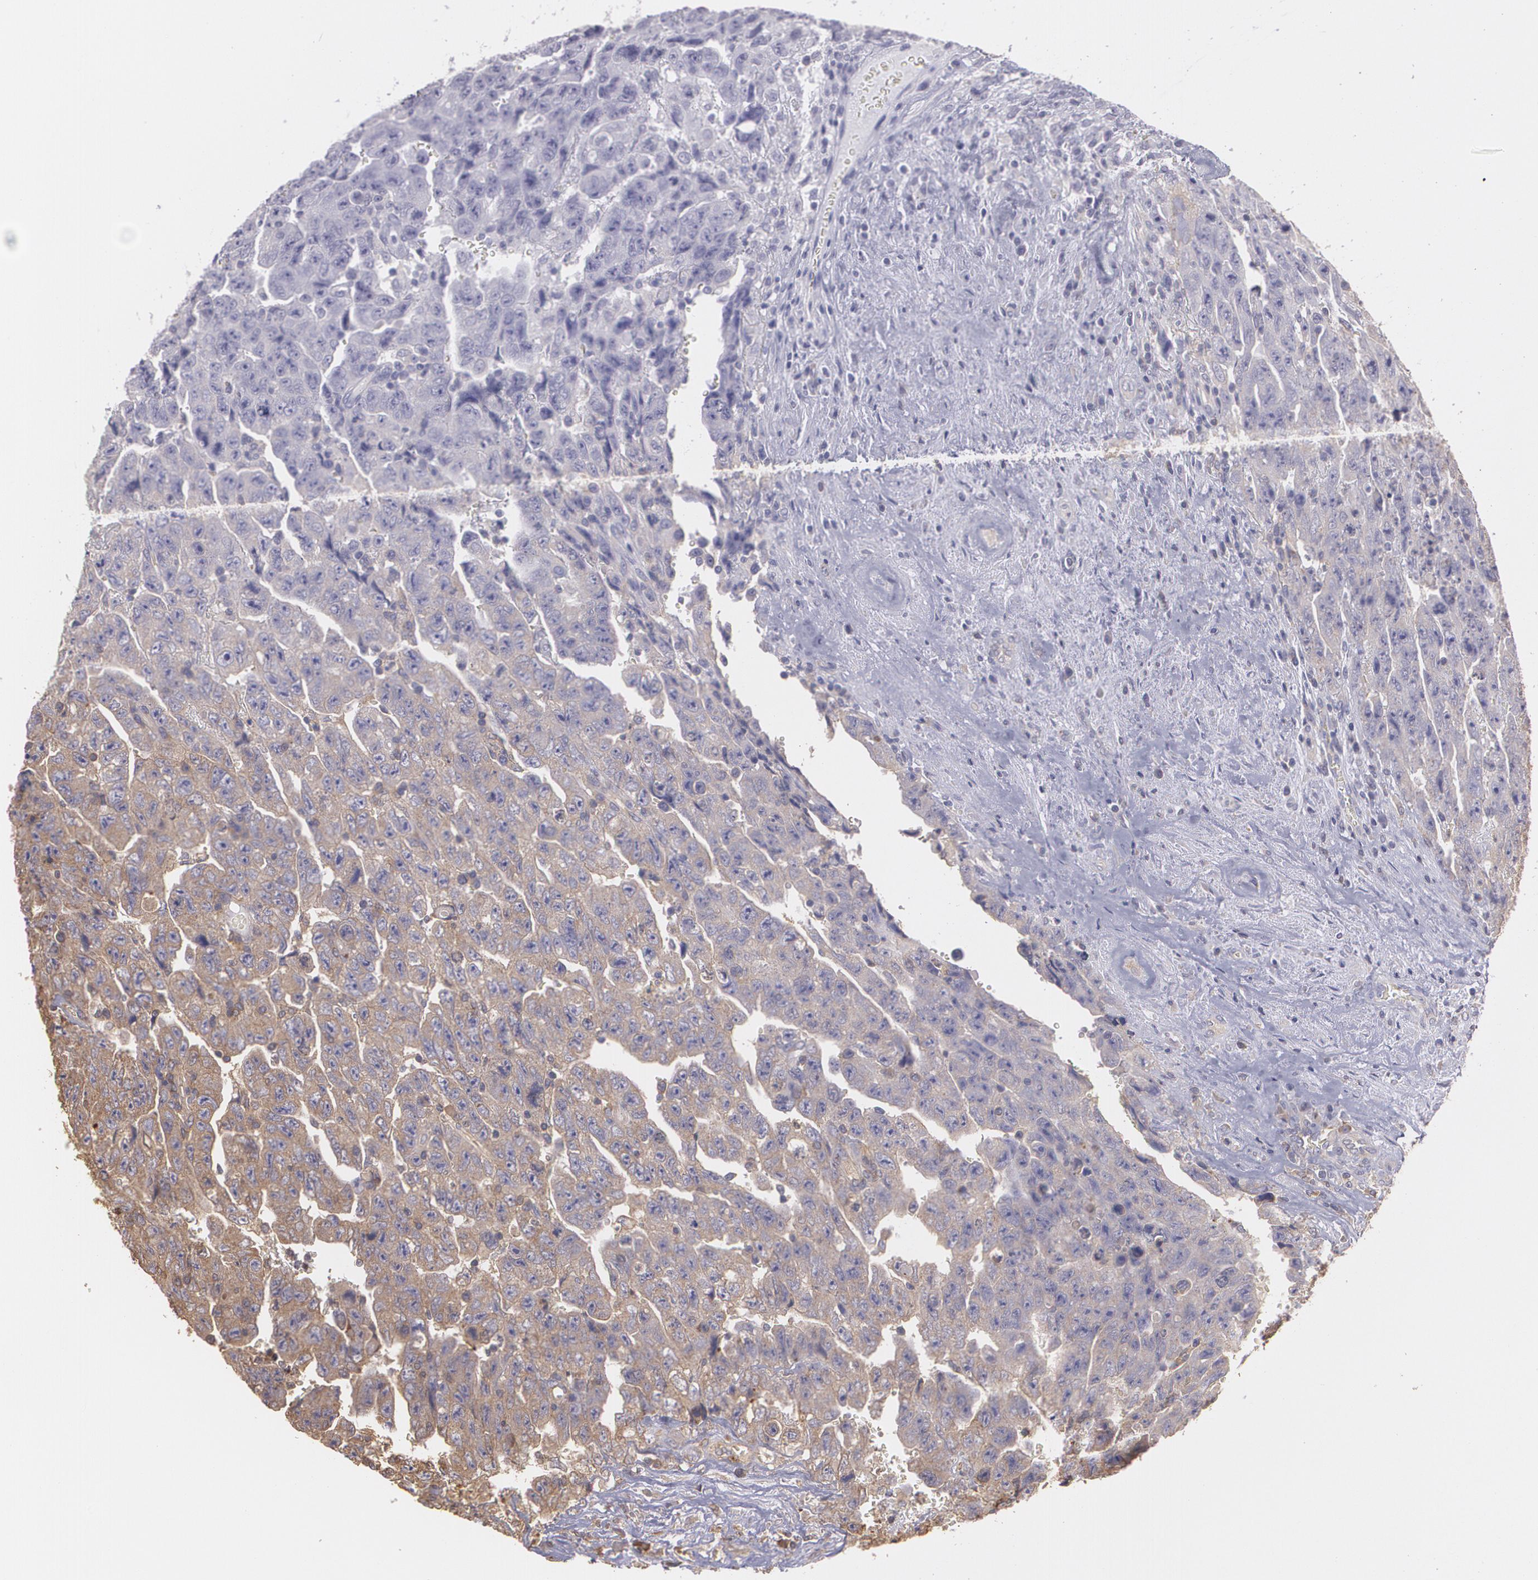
{"staining": {"intensity": "moderate", "quantity": "25%-75%", "location": "cytoplasmic/membranous"}, "tissue": "testis cancer", "cell_type": "Tumor cells", "image_type": "cancer", "snomed": [{"axis": "morphology", "description": "Carcinoma, Embryonal, NOS"}, {"axis": "topography", "description": "Testis"}], "caption": "A medium amount of moderate cytoplasmic/membranous staining is appreciated in about 25%-75% of tumor cells in testis cancer (embryonal carcinoma) tissue.", "gene": "ECE1", "patient": {"sex": "male", "age": 28}}